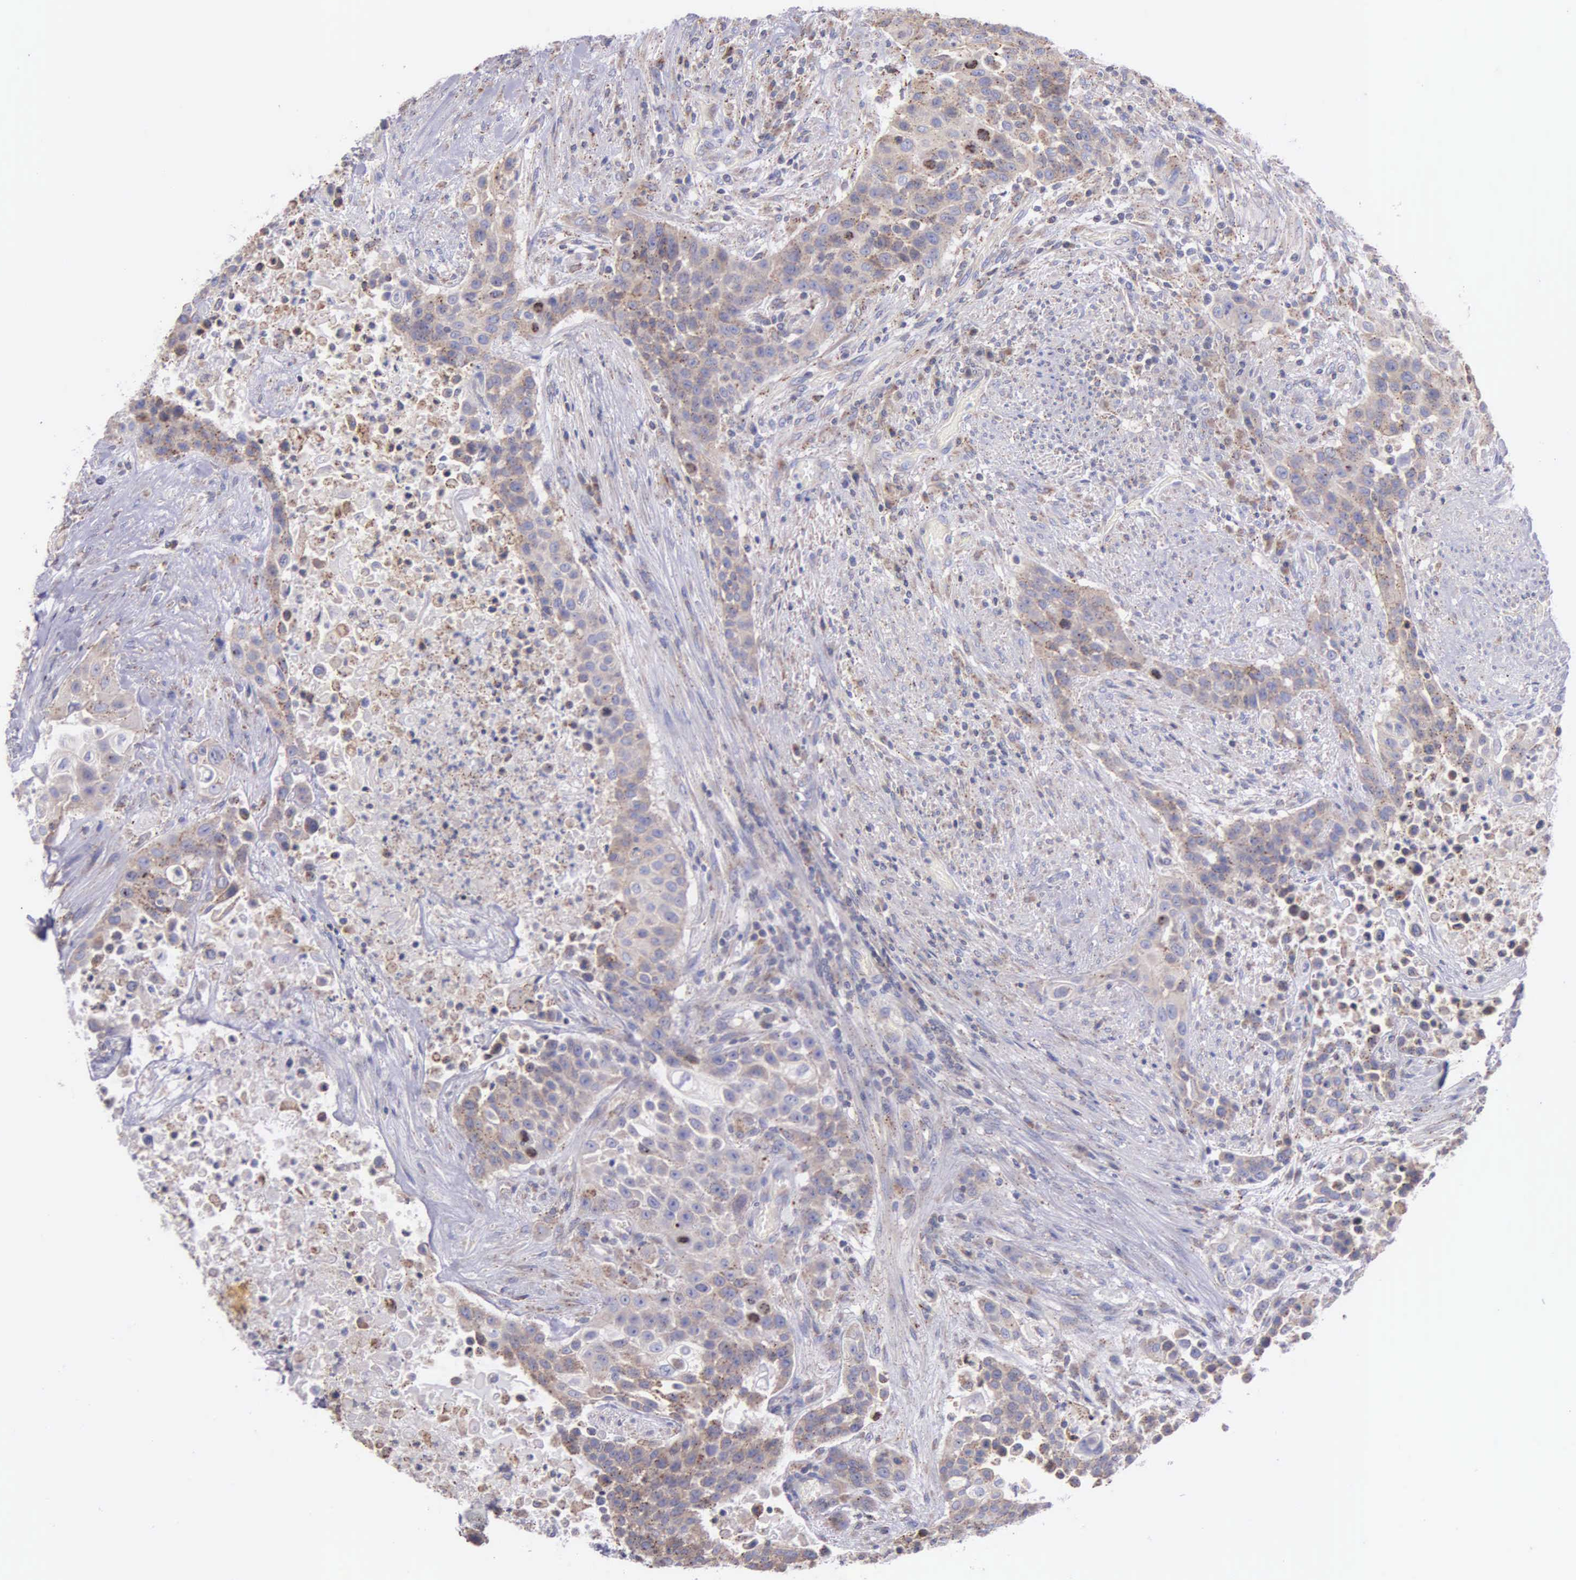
{"staining": {"intensity": "weak", "quantity": ">75%", "location": "cytoplasmic/membranous"}, "tissue": "urothelial cancer", "cell_type": "Tumor cells", "image_type": "cancer", "snomed": [{"axis": "morphology", "description": "Urothelial carcinoma, High grade"}, {"axis": "topography", "description": "Urinary bladder"}], "caption": "This is an image of IHC staining of high-grade urothelial carcinoma, which shows weak positivity in the cytoplasmic/membranous of tumor cells.", "gene": "MIA2", "patient": {"sex": "male", "age": 74}}